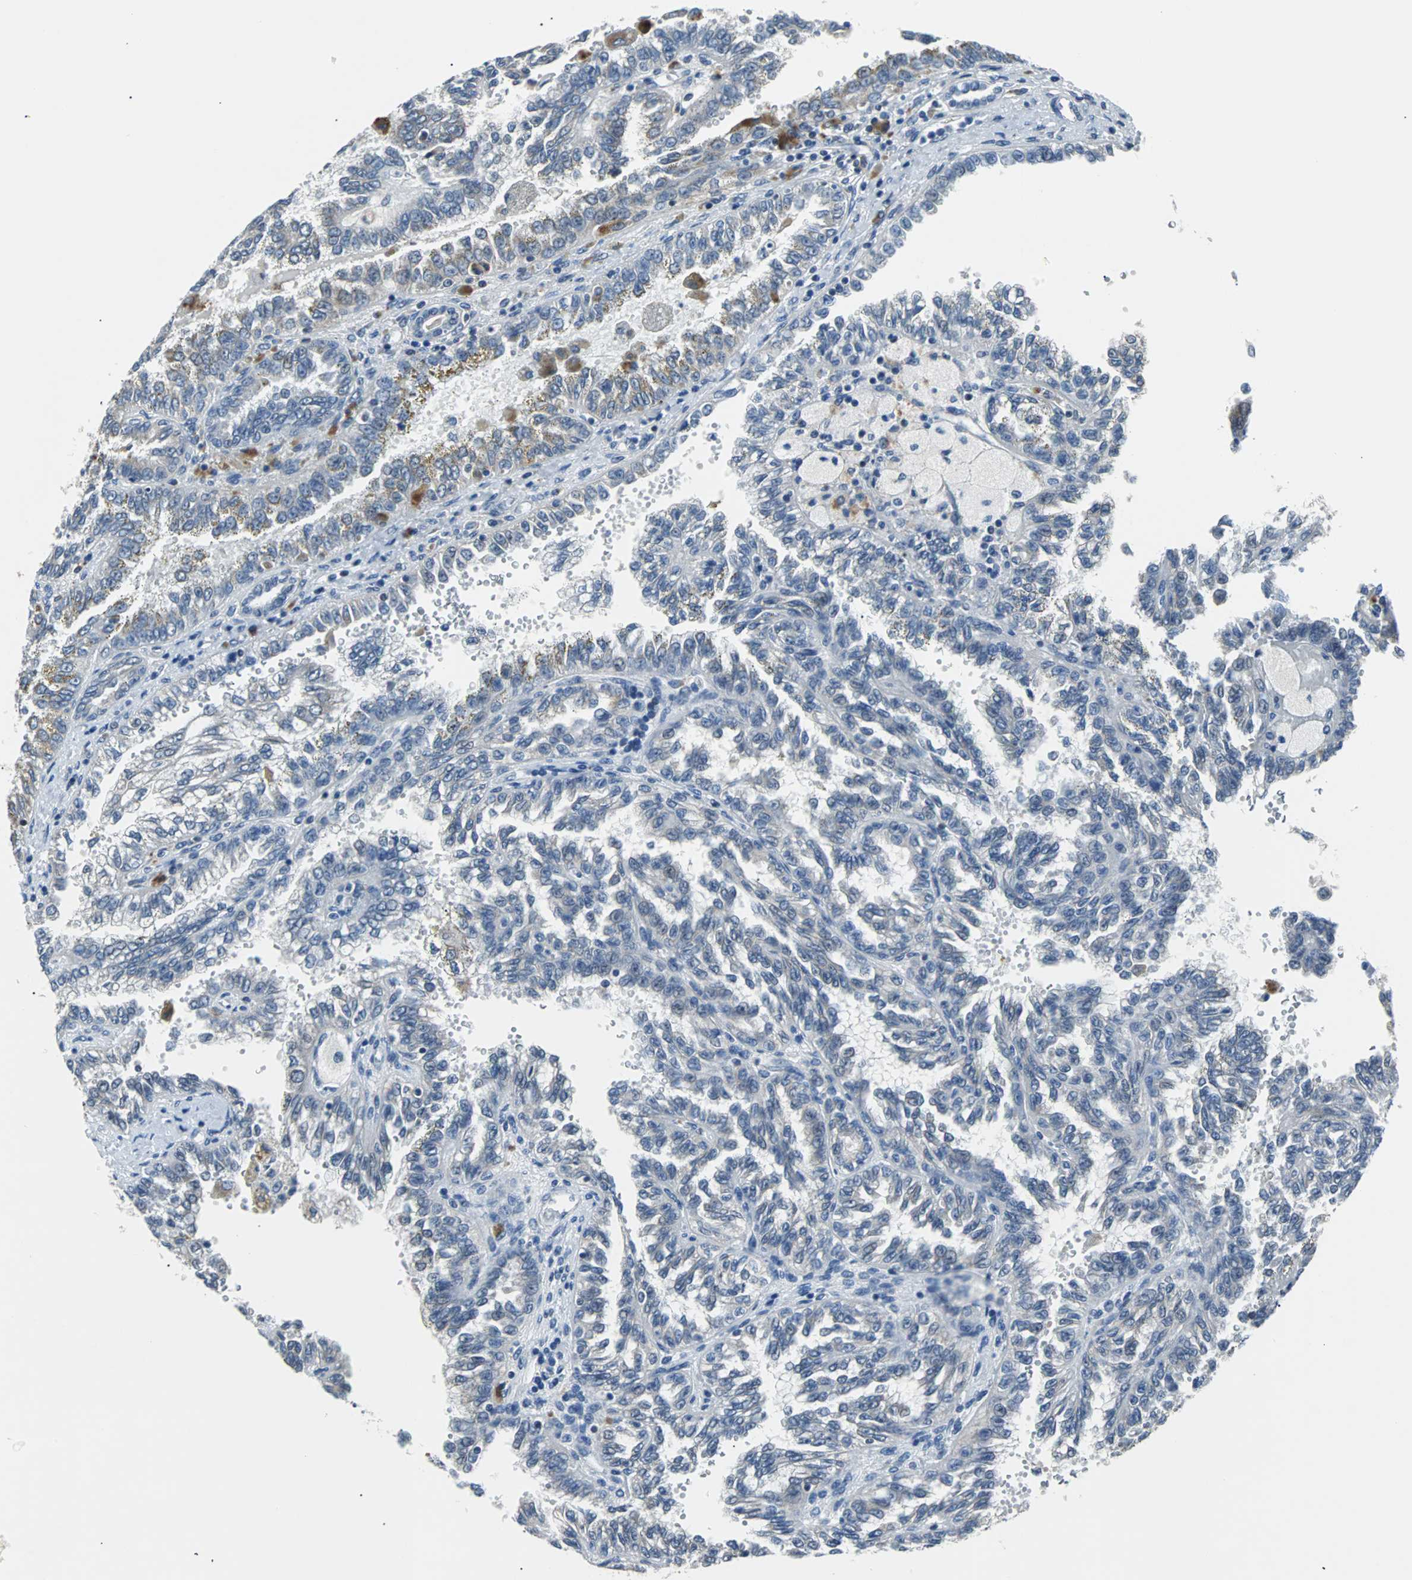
{"staining": {"intensity": "weak", "quantity": "25%-75%", "location": "cytoplasmic/membranous"}, "tissue": "renal cancer", "cell_type": "Tumor cells", "image_type": "cancer", "snomed": [{"axis": "morphology", "description": "Inflammation, NOS"}, {"axis": "morphology", "description": "Adenocarcinoma, NOS"}, {"axis": "topography", "description": "Kidney"}], "caption": "The image exhibits staining of adenocarcinoma (renal), revealing weak cytoplasmic/membranous protein staining (brown color) within tumor cells.", "gene": "USP28", "patient": {"sex": "male", "age": 68}}